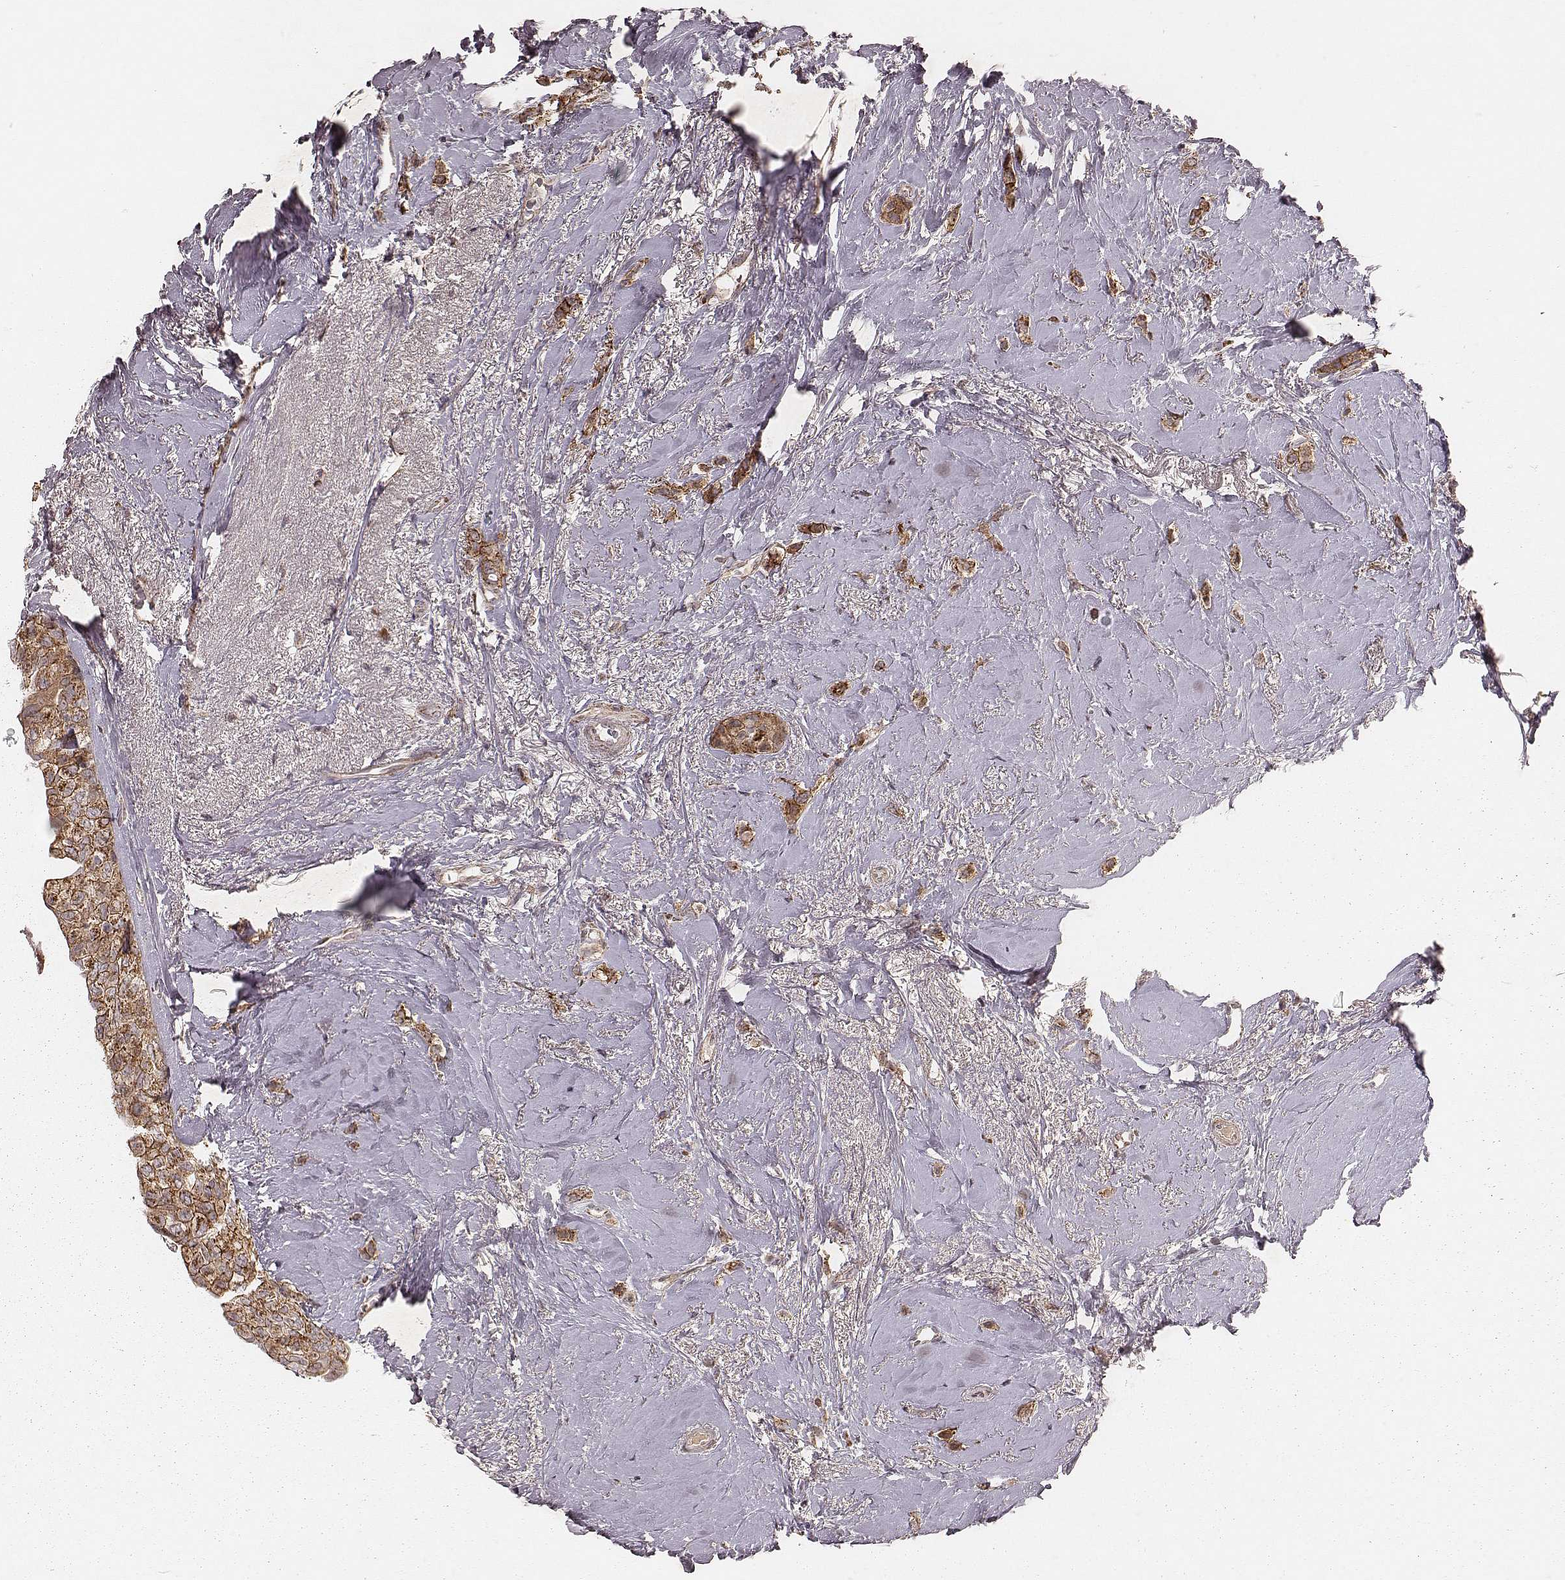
{"staining": {"intensity": "moderate", "quantity": ">75%", "location": "cytoplasmic/membranous"}, "tissue": "breast cancer", "cell_type": "Tumor cells", "image_type": "cancer", "snomed": [{"axis": "morphology", "description": "Lobular carcinoma"}, {"axis": "topography", "description": "Breast"}], "caption": "This is an image of immunohistochemistry staining of breast cancer, which shows moderate expression in the cytoplasmic/membranous of tumor cells.", "gene": "NDUFA7", "patient": {"sex": "female", "age": 66}}